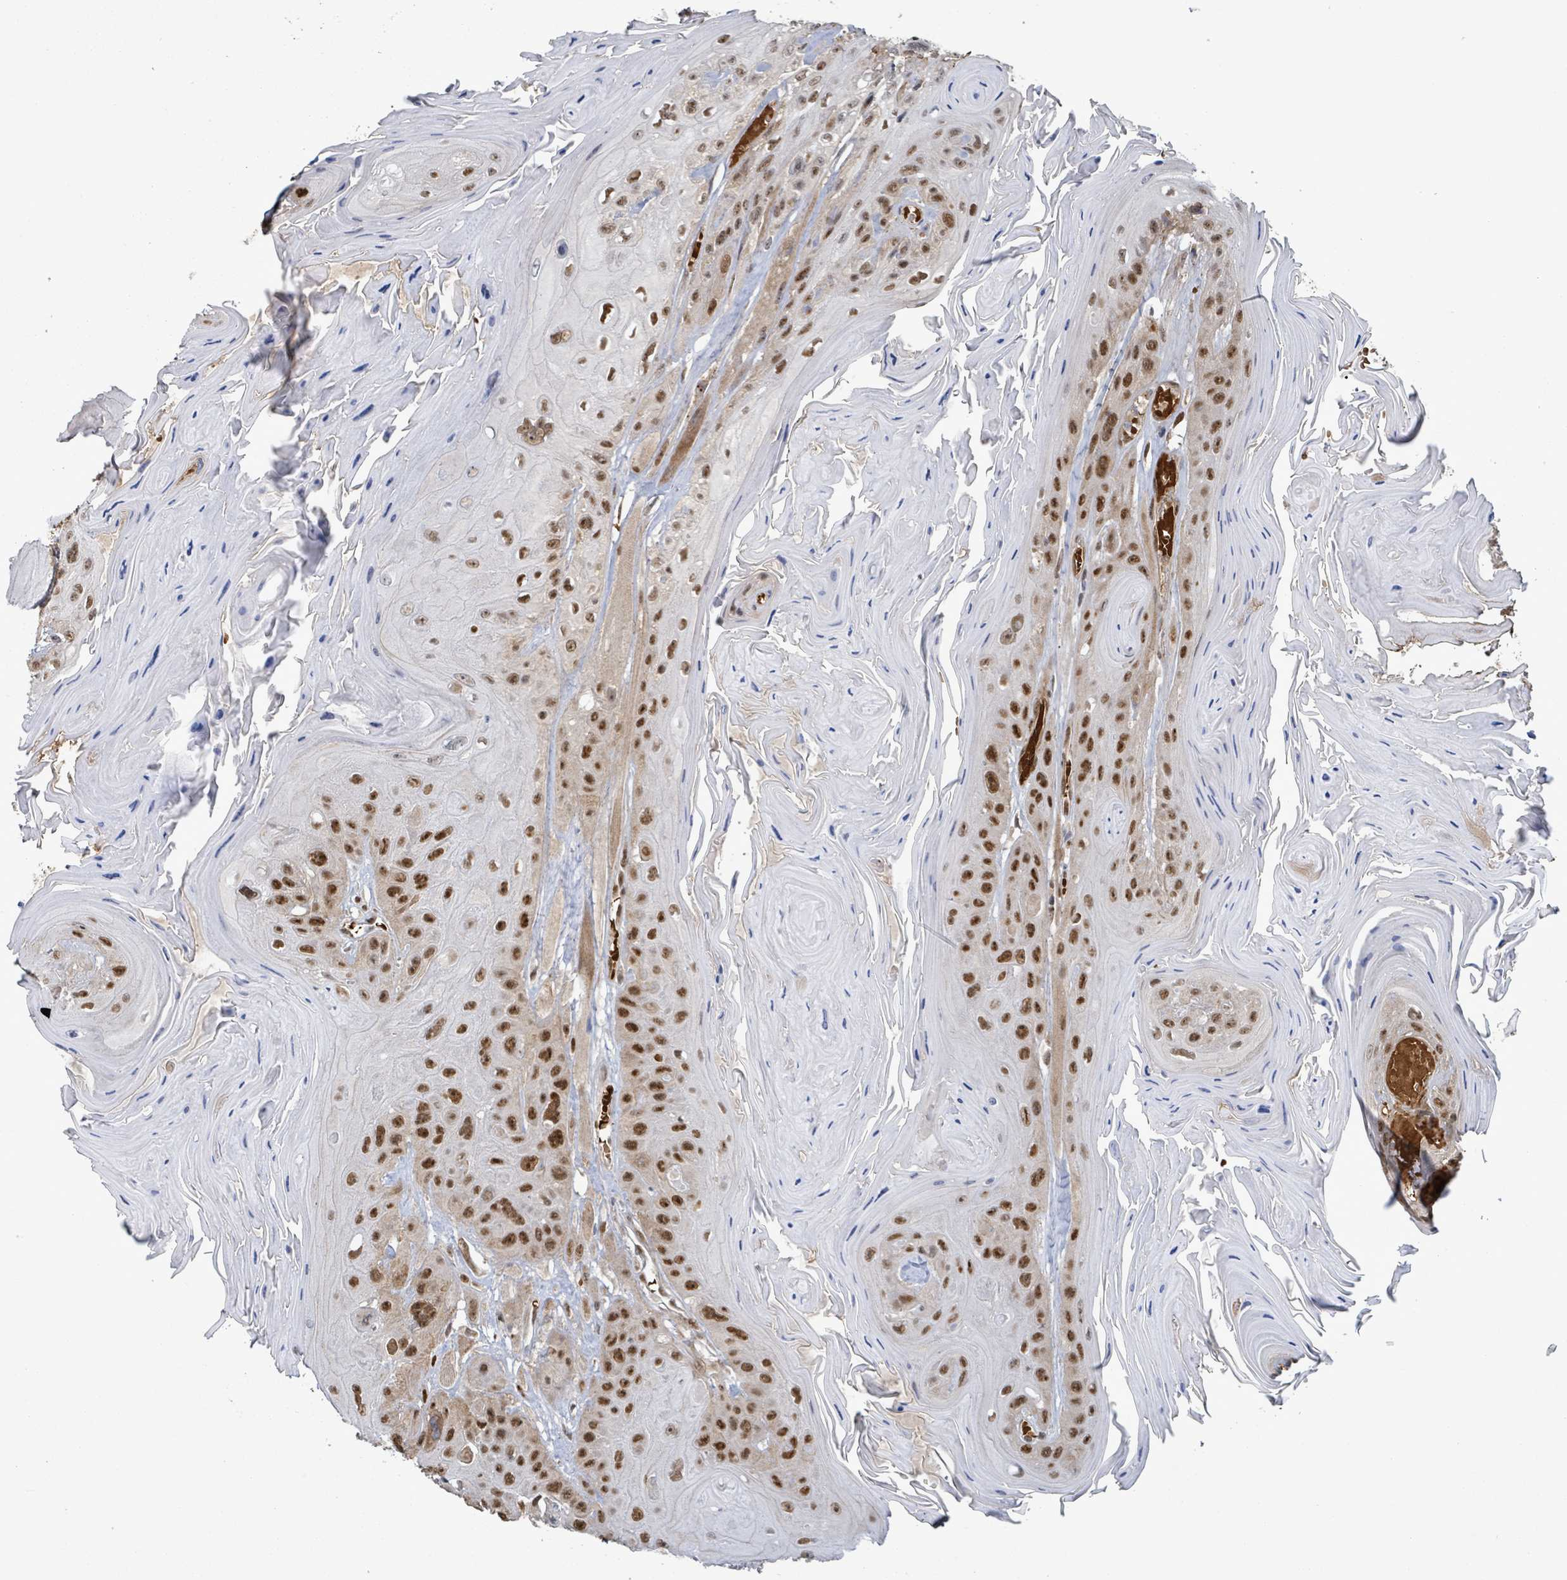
{"staining": {"intensity": "moderate", "quantity": "25%-75%", "location": "nuclear"}, "tissue": "head and neck cancer", "cell_type": "Tumor cells", "image_type": "cancer", "snomed": [{"axis": "morphology", "description": "Squamous cell carcinoma, NOS"}, {"axis": "topography", "description": "Head-Neck"}], "caption": "IHC staining of head and neck cancer, which shows medium levels of moderate nuclear staining in approximately 25%-75% of tumor cells indicating moderate nuclear protein staining. The staining was performed using DAB (brown) for protein detection and nuclei were counterstained in hematoxylin (blue).", "gene": "PATZ1", "patient": {"sex": "female", "age": 59}}